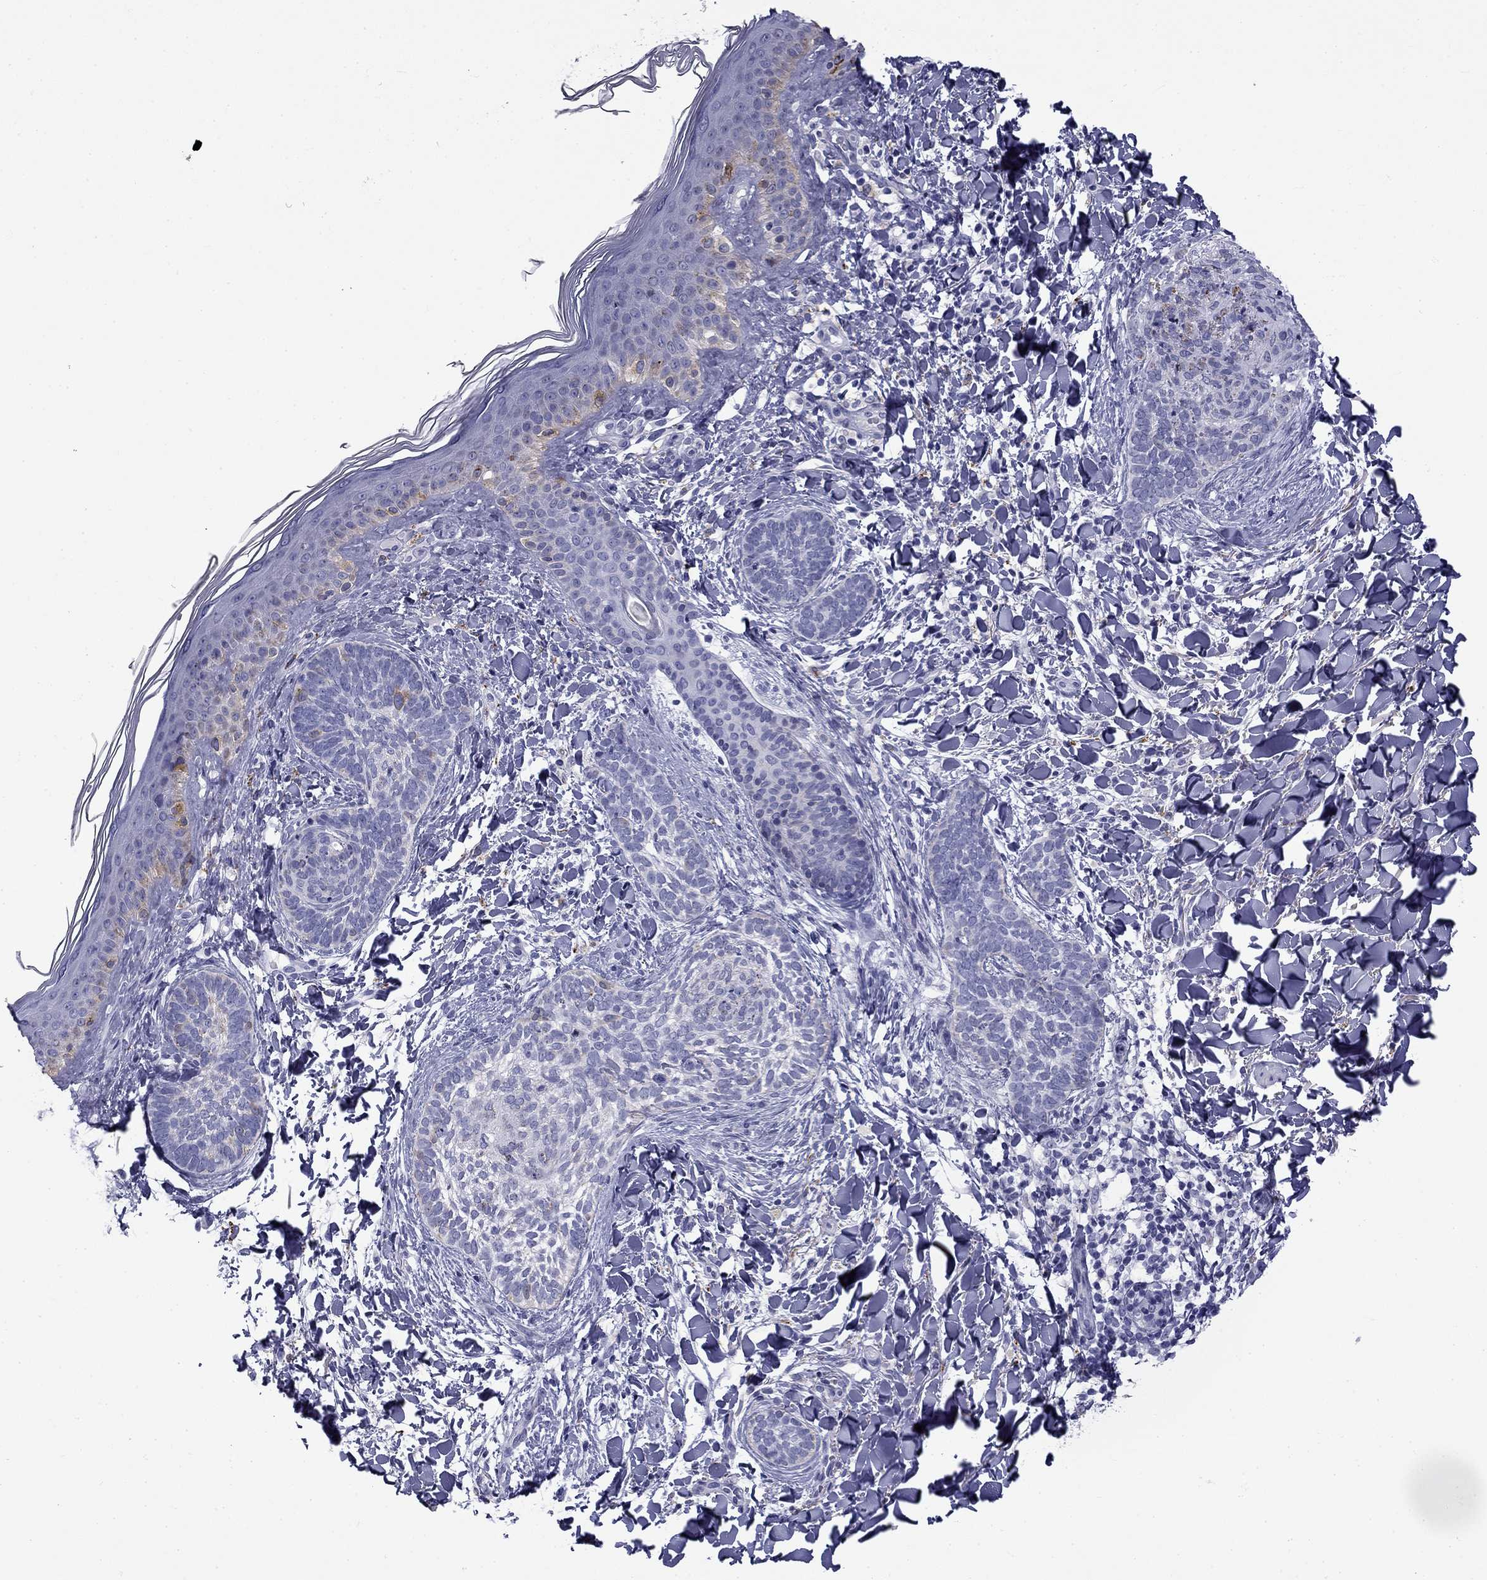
{"staining": {"intensity": "weak", "quantity": "<25%", "location": "cytoplasmic/membranous"}, "tissue": "skin cancer", "cell_type": "Tumor cells", "image_type": "cancer", "snomed": [{"axis": "morphology", "description": "Normal tissue, NOS"}, {"axis": "morphology", "description": "Basal cell carcinoma"}, {"axis": "topography", "description": "Skin"}], "caption": "This is an immunohistochemistry (IHC) image of human basal cell carcinoma (skin). There is no expression in tumor cells.", "gene": "CLPSL2", "patient": {"sex": "male", "age": 46}}